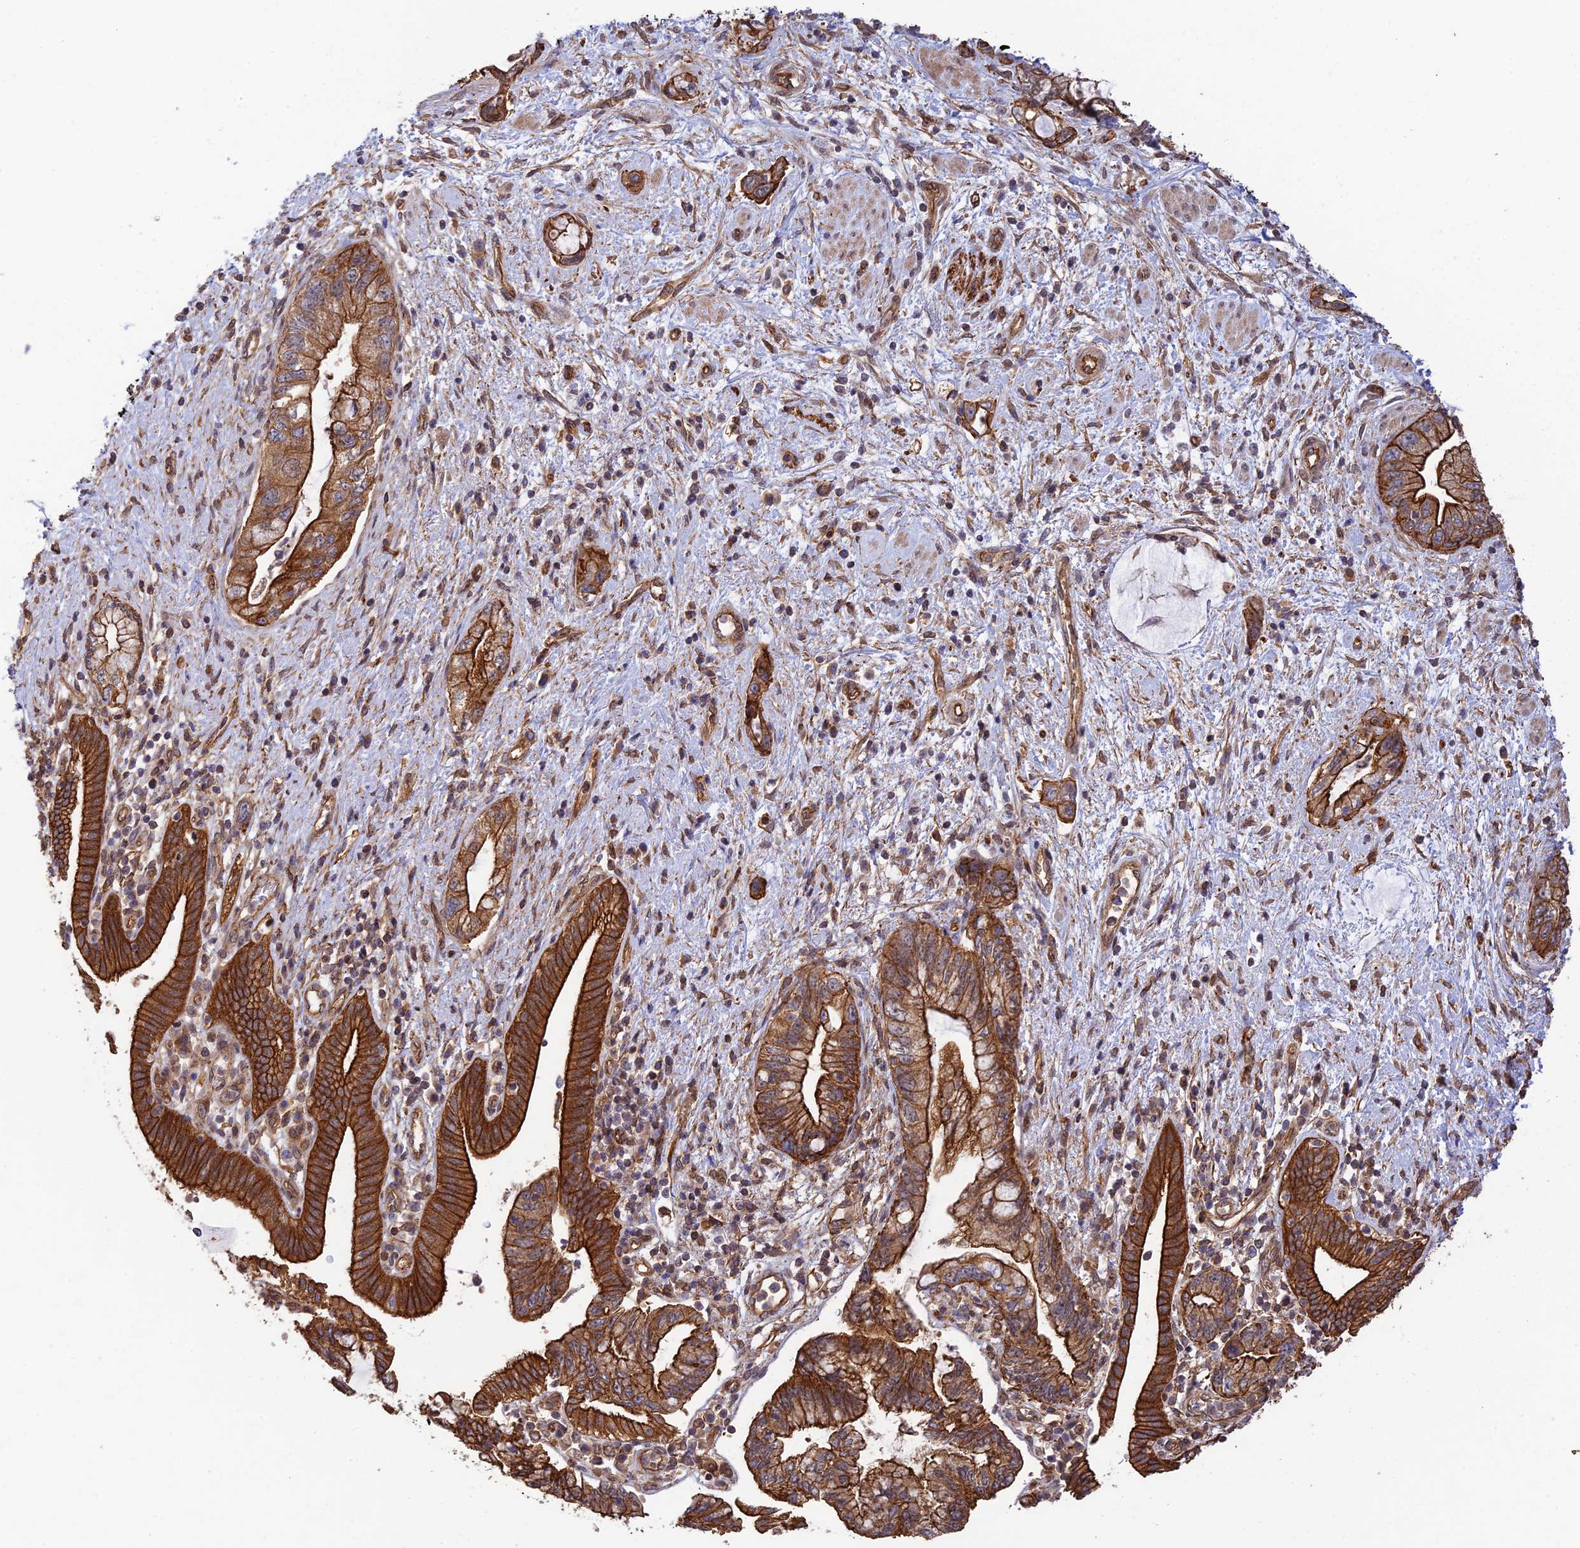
{"staining": {"intensity": "strong", "quantity": ">75%", "location": "cytoplasmic/membranous"}, "tissue": "pancreatic cancer", "cell_type": "Tumor cells", "image_type": "cancer", "snomed": [{"axis": "morphology", "description": "Adenocarcinoma, NOS"}, {"axis": "topography", "description": "Pancreas"}], "caption": "Immunohistochemistry (IHC) photomicrograph of human pancreatic adenocarcinoma stained for a protein (brown), which exhibits high levels of strong cytoplasmic/membranous expression in about >75% of tumor cells.", "gene": "HOMER2", "patient": {"sex": "female", "age": 73}}